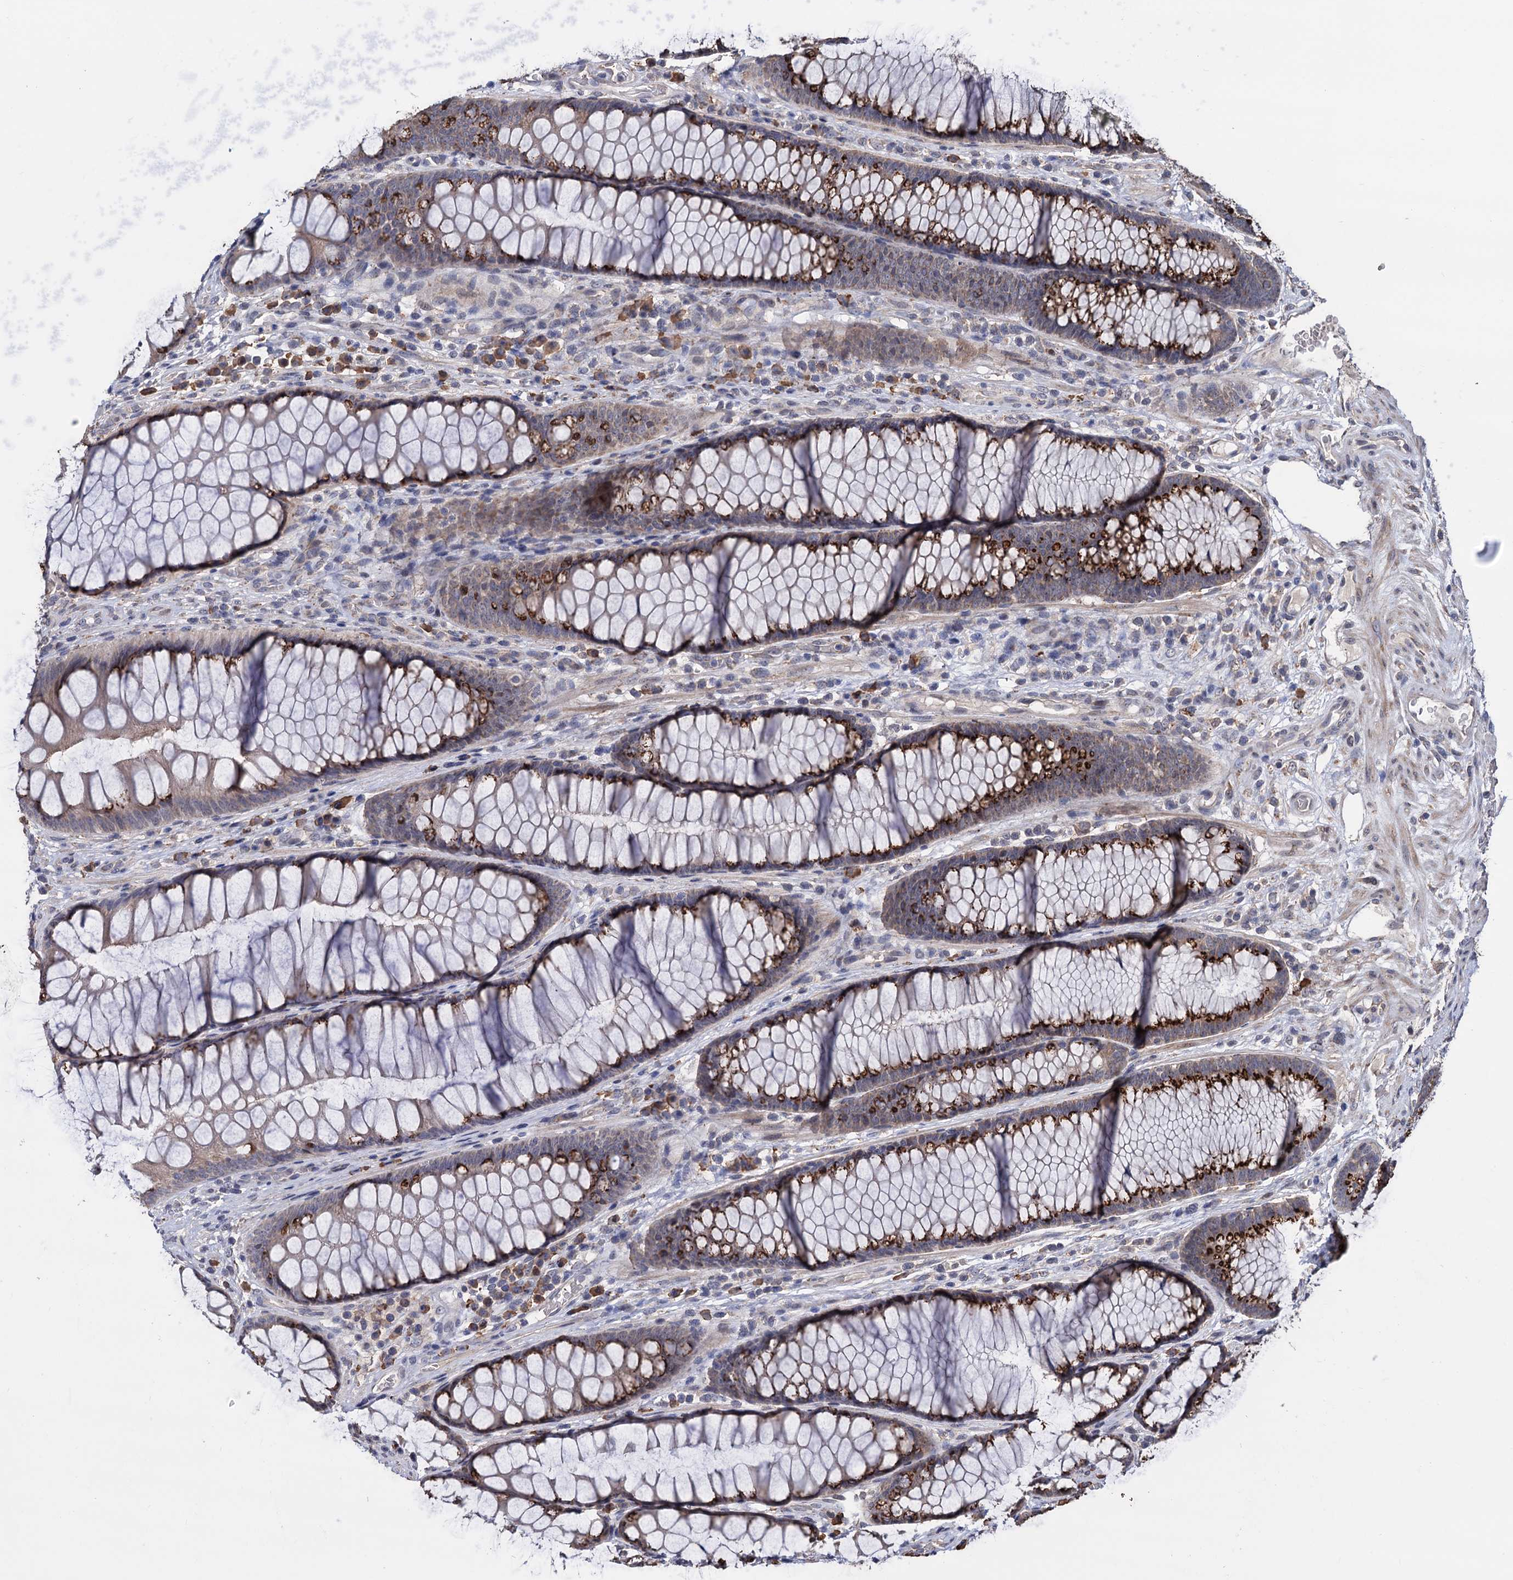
{"staining": {"intensity": "weak", "quantity": ">75%", "location": "cytoplasmic/membranous"}, "tissue": "colon", "cell_type": "Endothelial cells", "image_type": "normal", "snomed": [{"axis": "morphology", "description": "Normal tissue, NOS"}, {"axis": "topography", "description": "Colon"}], "caption": "Endothelial cells exhibit low levels of weak cytoplasmic/membranous positivity in approximately >75% of cells in benign human colon. The staining was performed using DAB (3,3'-diaminobenzidine), with brown indicating positive protein expression. Nuclei are stained blue with hematoxylin.", "gene": "TBC1D12", "patient": {"sex": "female", "age": 82}}